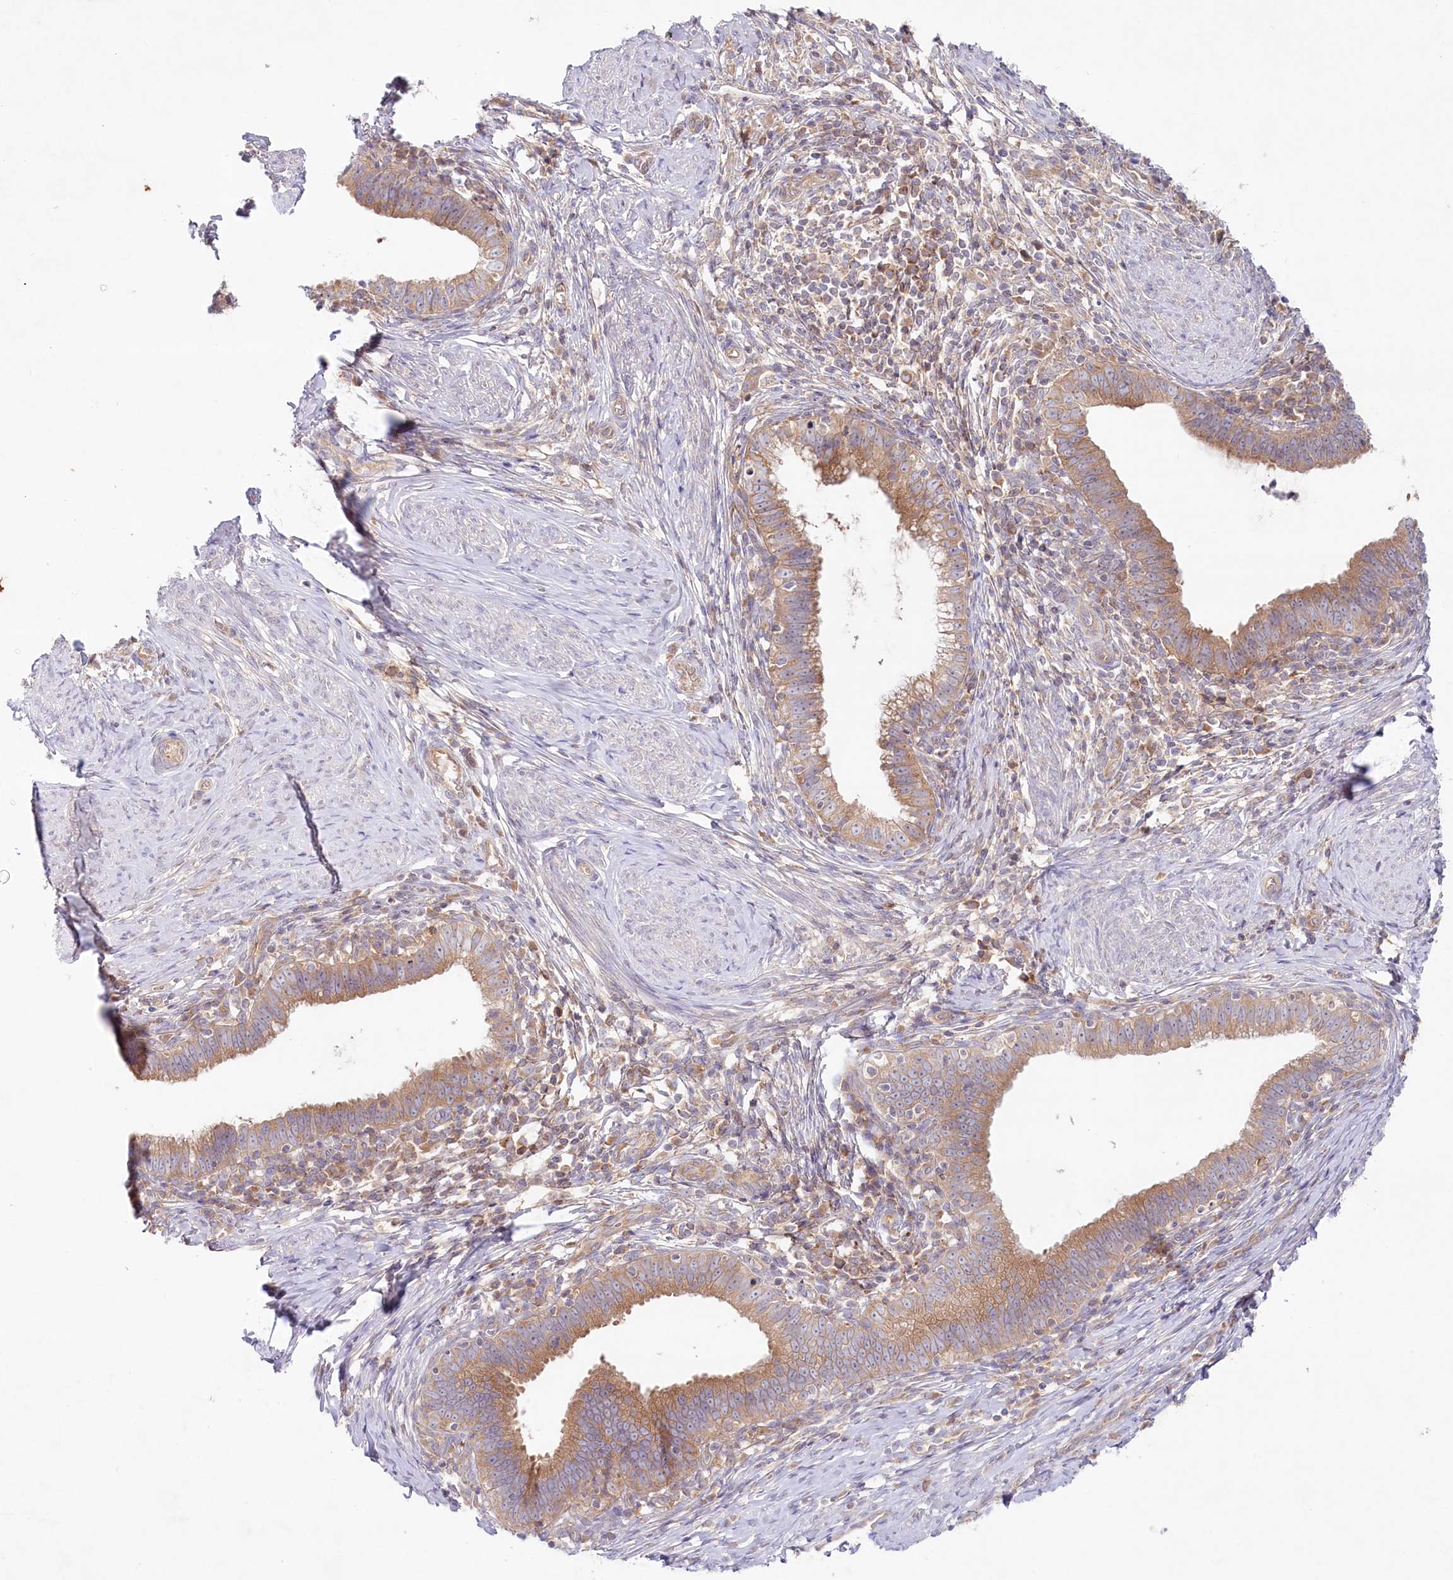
{"staining": {"intensity": "moderate", "quantity": "25%-75%", "location": "cytoplasmic/membranous"}, "tissue": "cervical cancer", "cell_type": "Tumor cells", "image_type": "cancer", "snomed": [{"axis": "morphology", "description": "Adenocarcinoma, NOS"}, {"axis": "topography", "description": "Cervix"}], "caption": "Immunohistochemistry (IHC) (DAB (3,3'-diaminobenzidine)) staining of adenocarcinoma (cervical) displays moderate cytoplasmic/membranous protein positivity in approximately 25%-75% of tumor cells.", "gene": "TNIP1", "patient": {"sex": "female", "age": 36}}